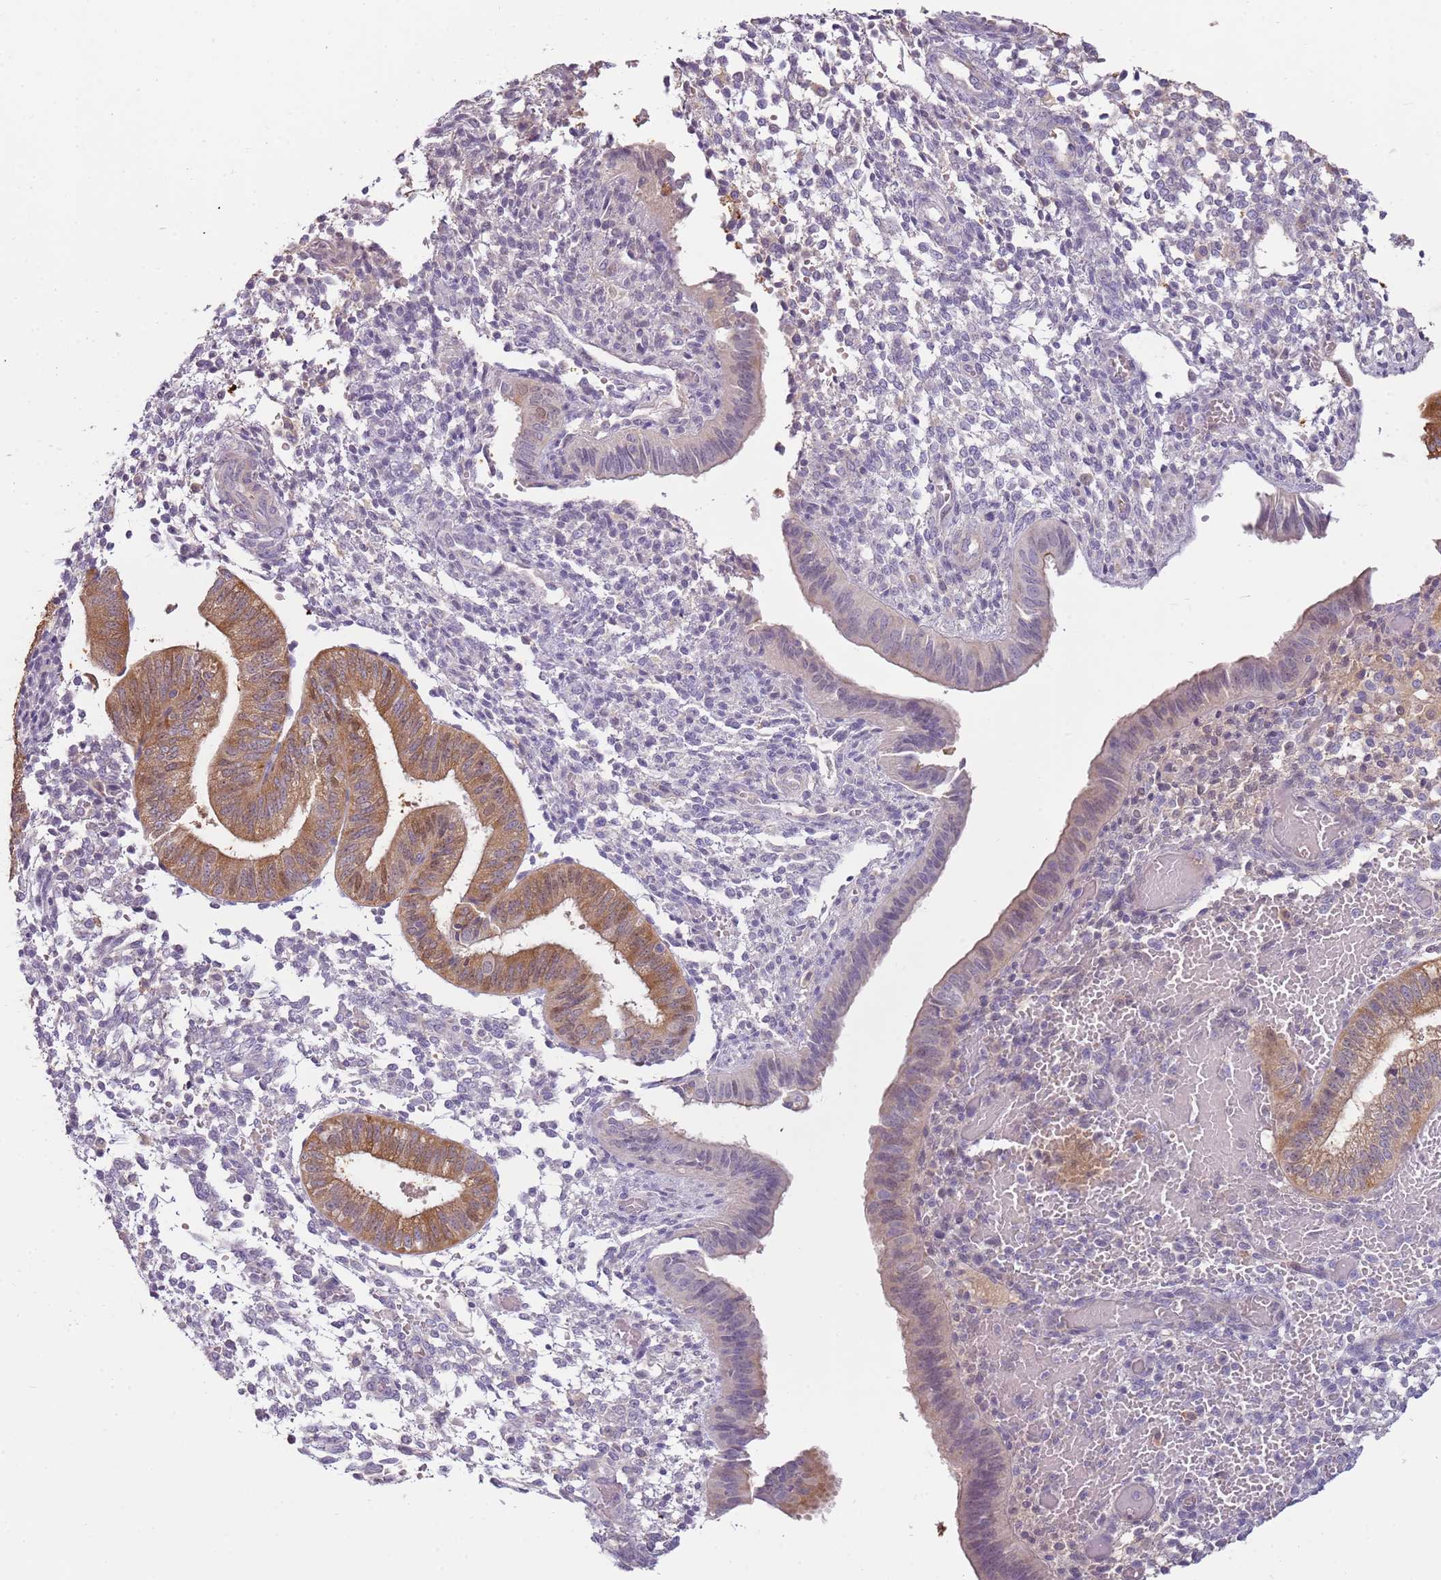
{"staining": {"intensity": "negative", "quantity": "none", "location": "none"}, "tissue": "endometrium", "cell_type": "Cells in endometrial stroma", "image_type": "normal", "snomed": [{"axis": "morphology", "description": "Normal tissue, NOS"}, {"axis": "topography", "description": "Endometrium"}], "caption": "High power microscopy micrograph of an IHC histopathology image of normal endometrium, revealing no significant staining in cells in endometrial stroma.", "gene": "ARHGAP5", "patient": {"sex": "female", "age": 34}}